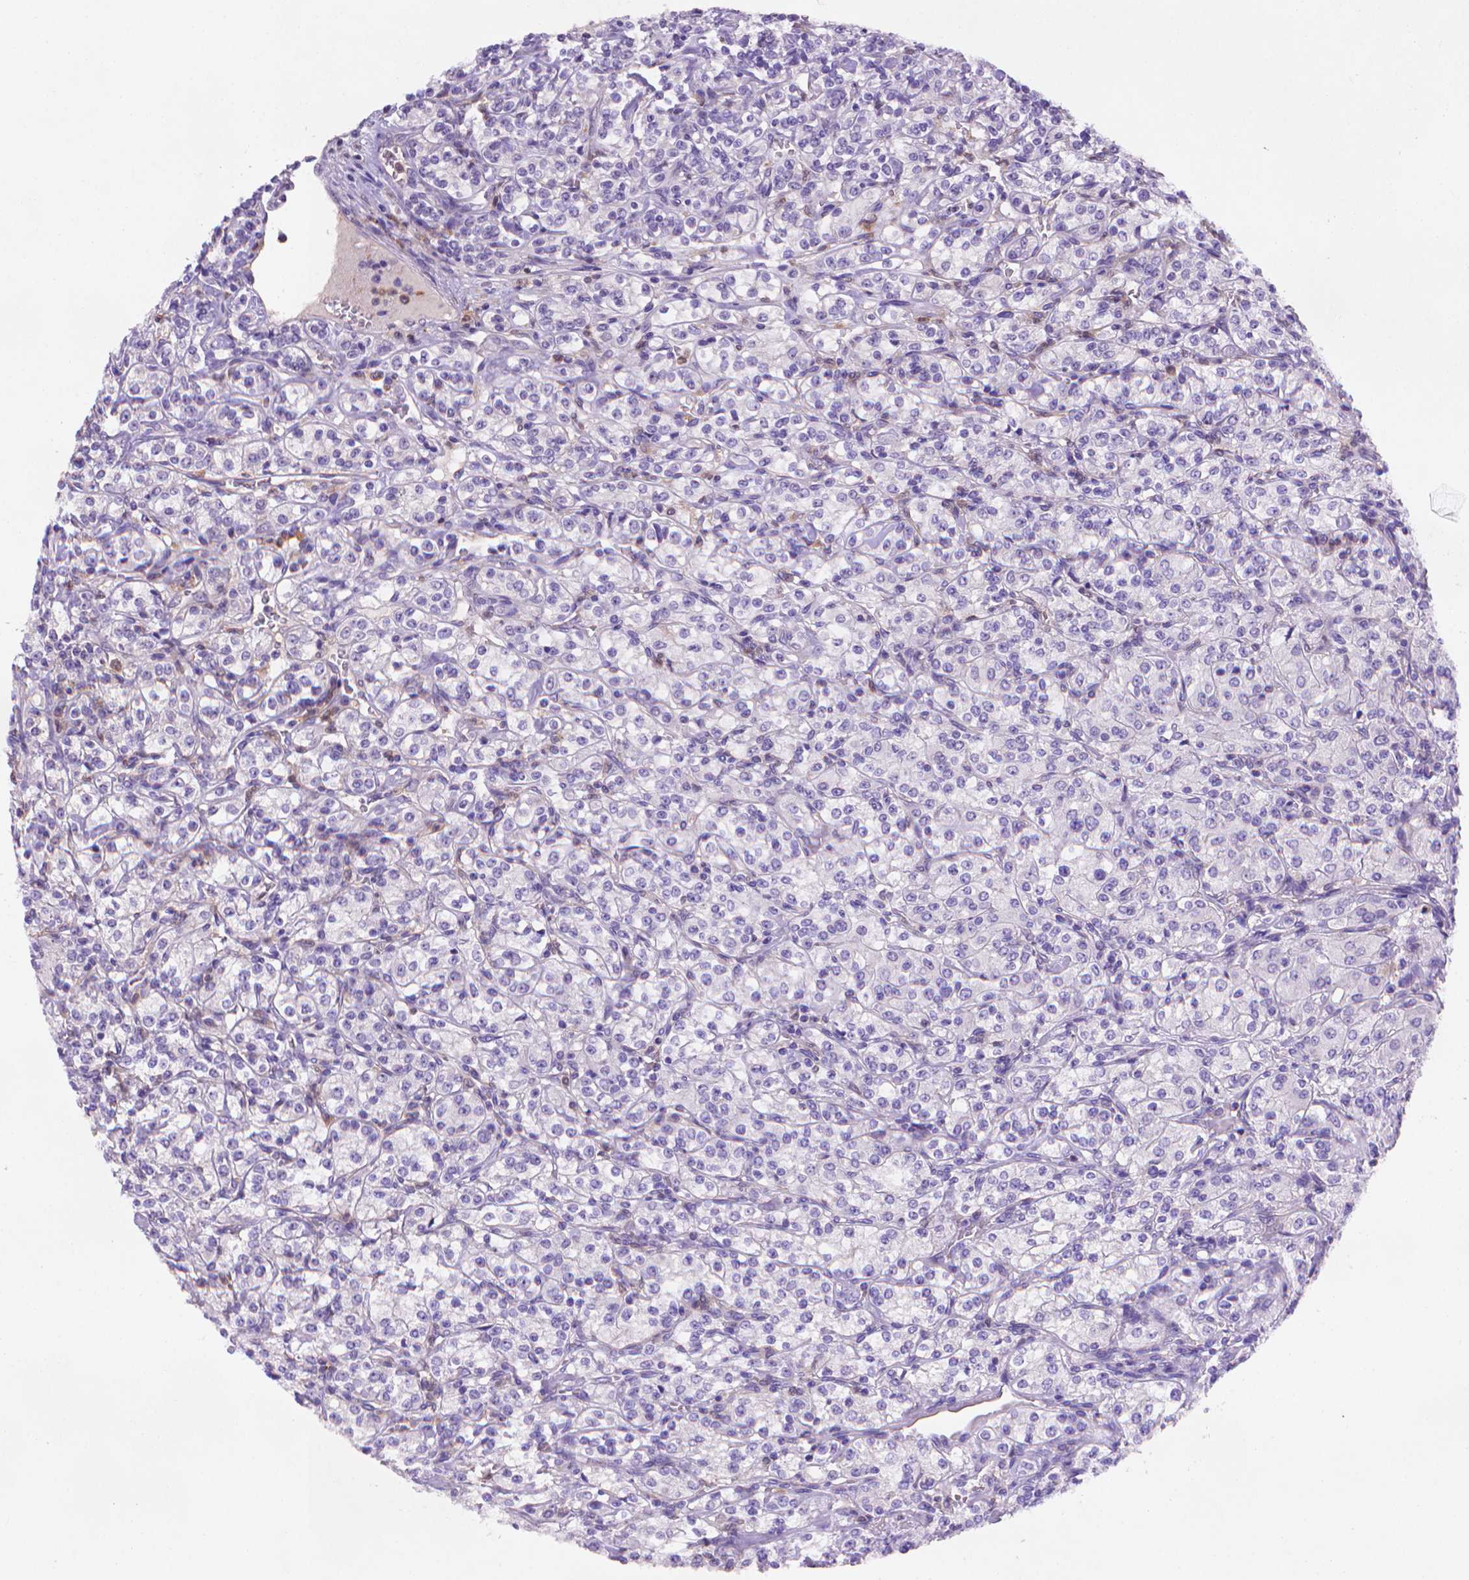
{"staining": {"intensity": "negative", "quantity": "none", "location": "none"}, "tissue": "renal cancer", "cell_type": "Tumor cells", "image_type": "cancer", "snomed": [{"axis": "morphology", "description": "Adenocarcinoma, NOS"}, {"axis": "topography", "description": "Kidney"}], "caption": "High power microscopy image of an immunohistochemistry (IHC) histopathology image of adenocarcinoma (renal), revealing no significant staining in tumor cells.", "gene": "FGD2", "patient": {"sex": "male", "age": 77}}